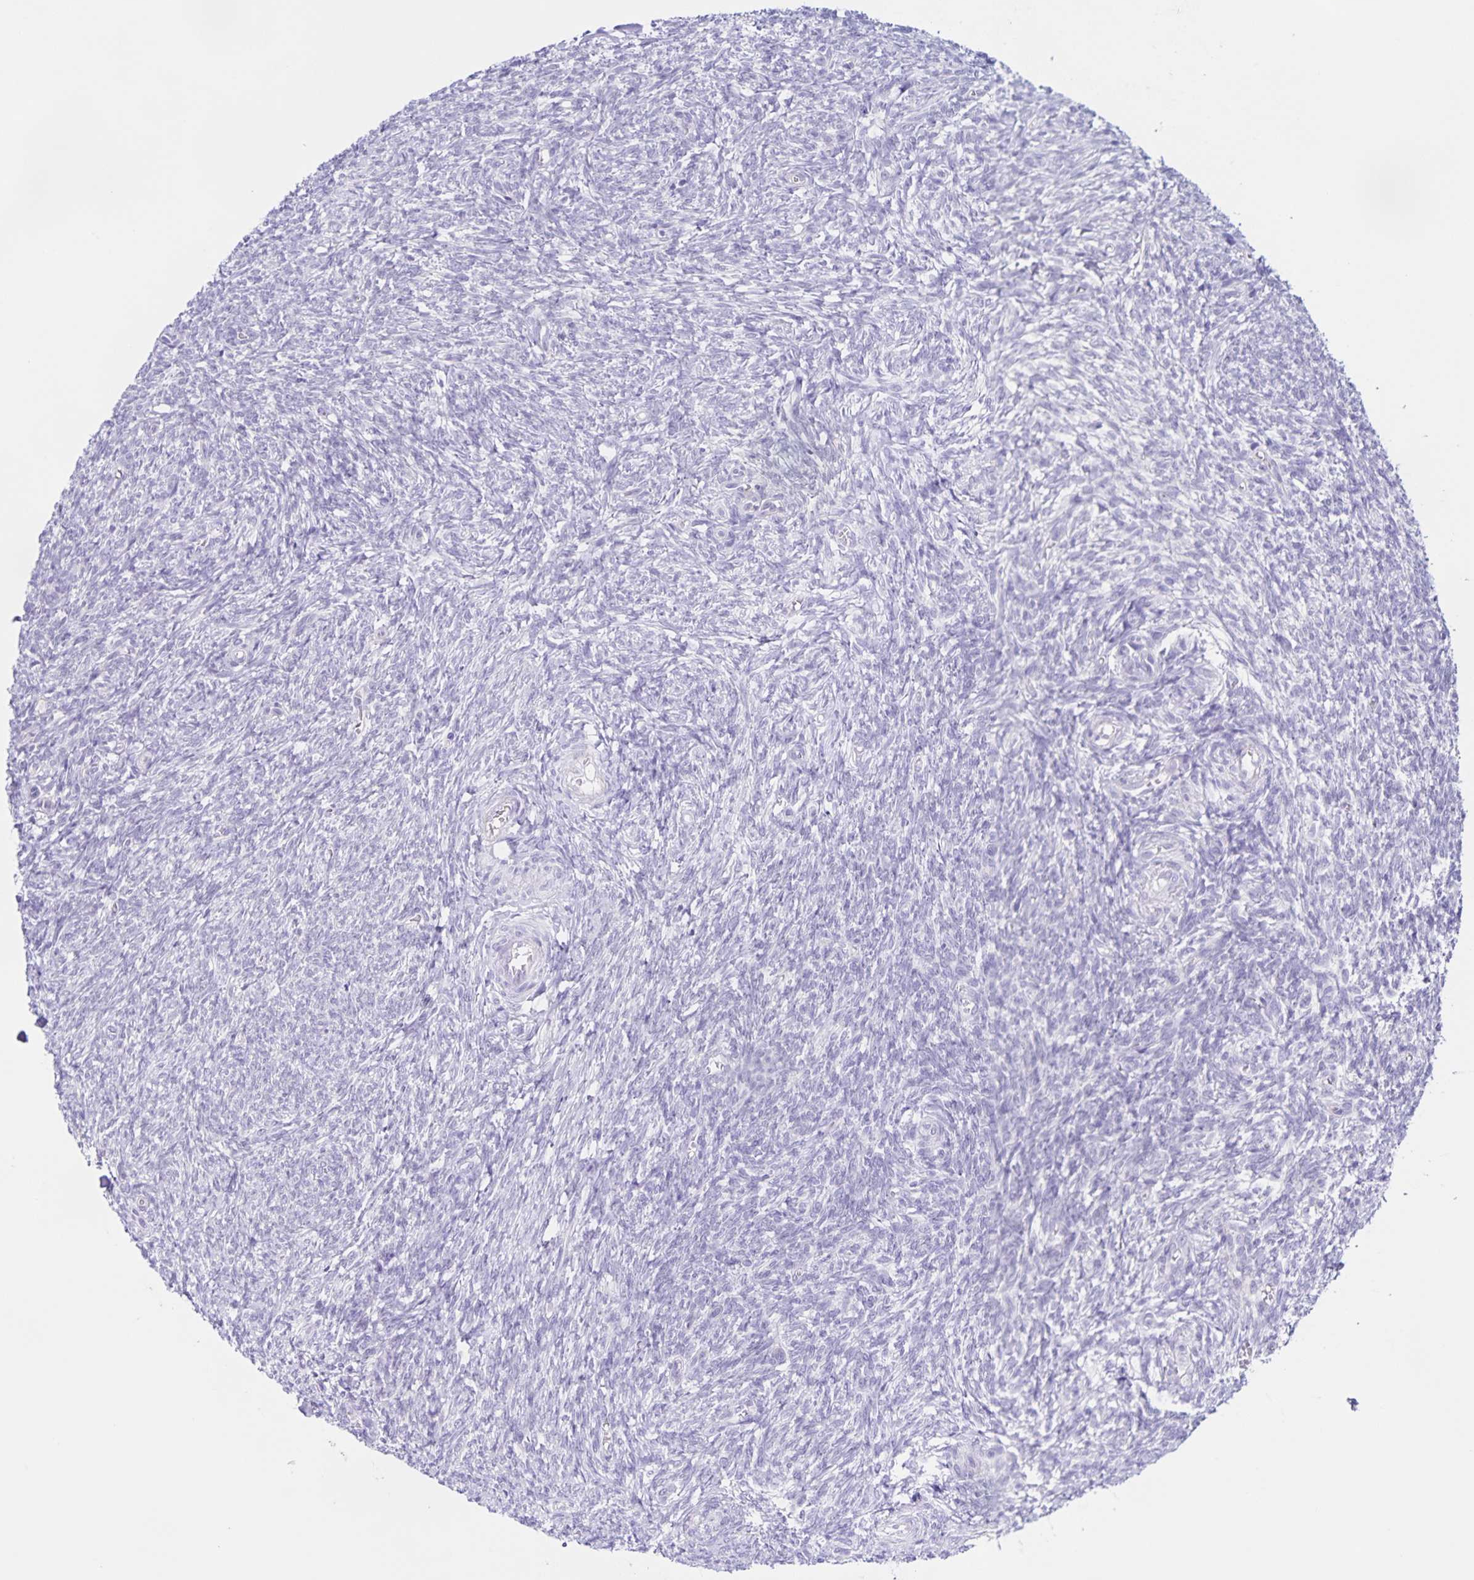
{"staining": {"intensity": "moderate", "quantity": ">75%", "location": "cytoplasmic/membranous"}, "tissue": "ovary", "cell_type": "Follicle cells", "image_type": "normal", "snomed": [{"axis": "morphology", "description": "Normal tissue, NOS"}, {"axis": "topography", "description": "Ovary"}], "caption": "A high-resolution histopathology image shows immunohistochemistry staining of unremarkable ovary, which reveals moderate cytoplasmic/membranous staining in approximately >75% of follicle cells. The protein of interest is shown in brown color, while the nuclei are stained blue.", "gene": "FAM170A", "patient": {"sex": "female", "age": 39}}